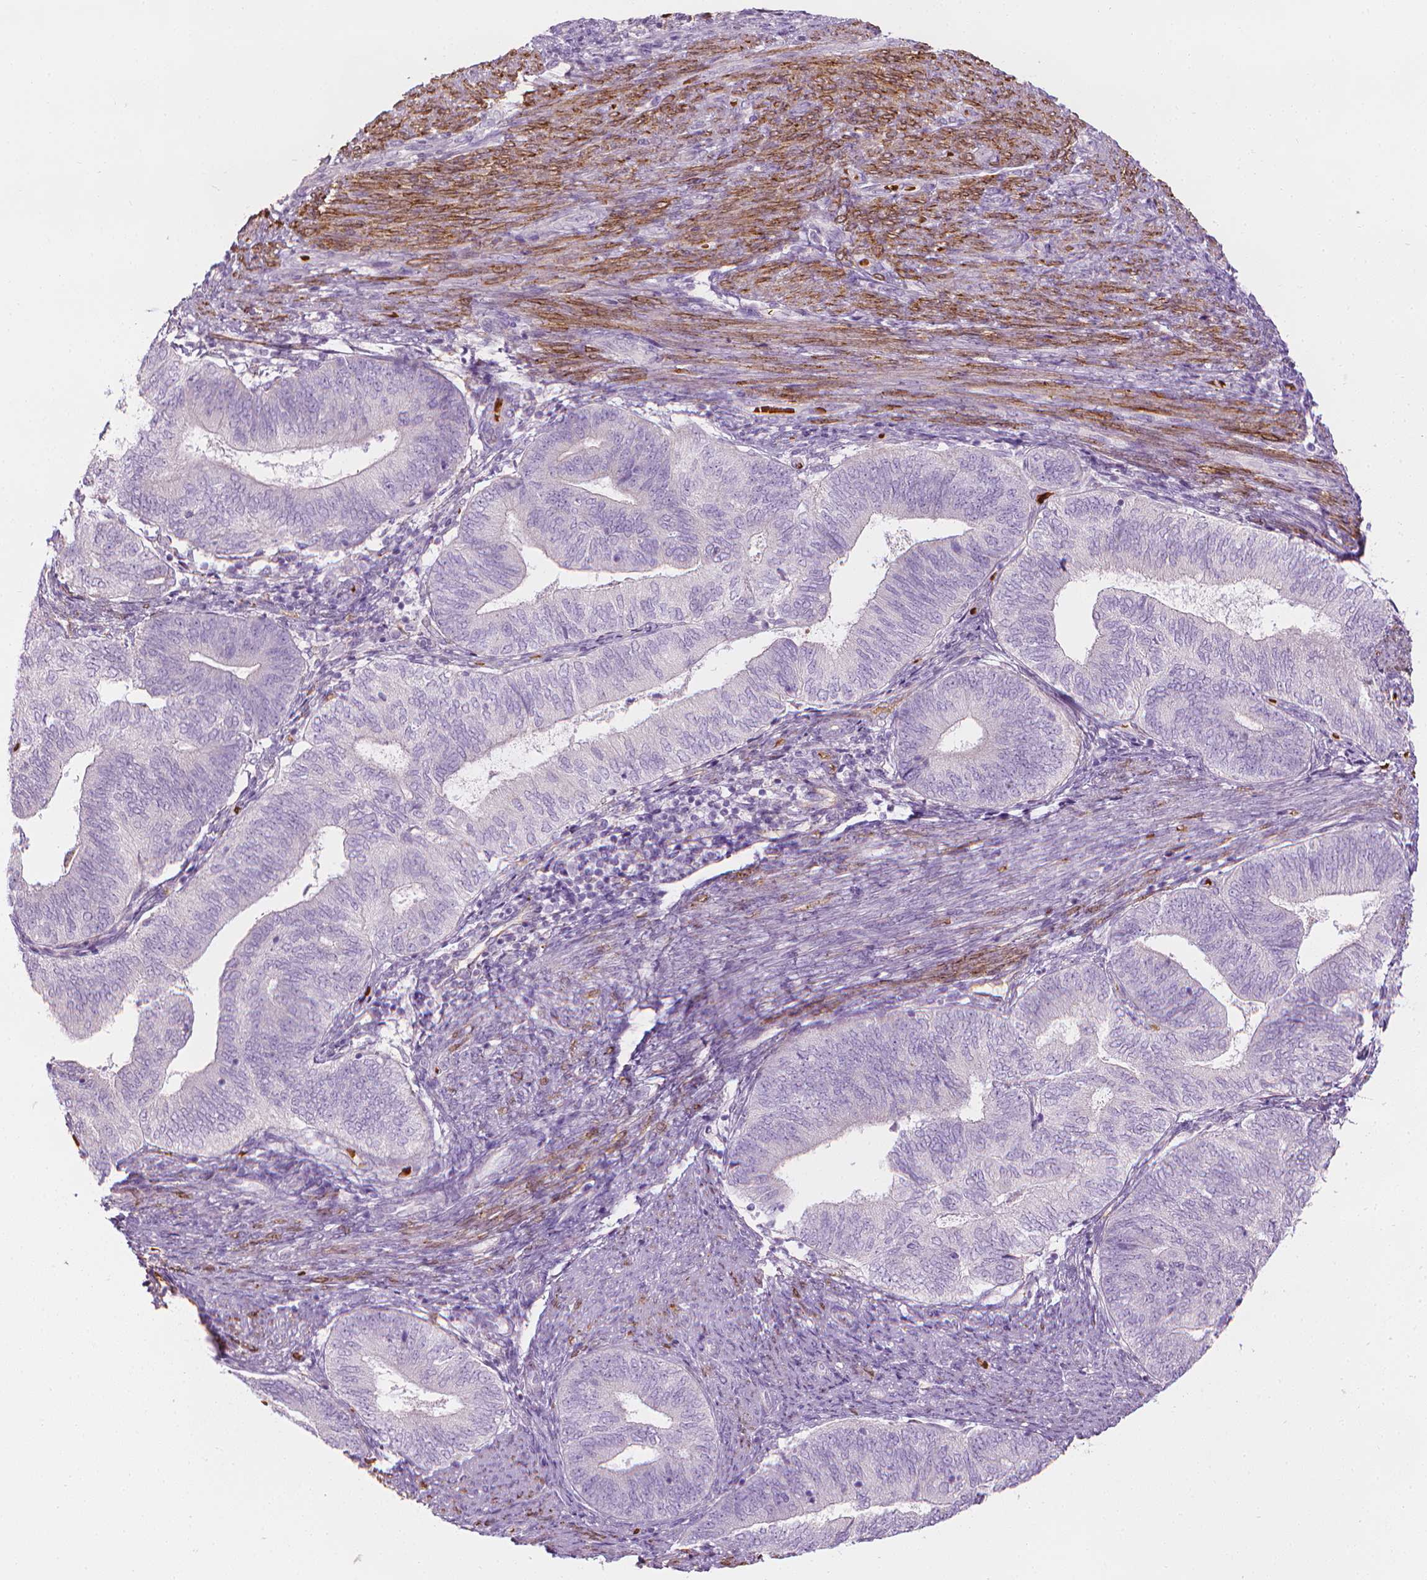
{"staining": {"intensity": "negative", "quantity": "none", "location": "none"}, "tissue": "endometrial cancer", "cell_type": "Tumor cells", "image_type": "cancer", "snomed": [{"axis": "morphology", "description": "Adenocarcinoma, NOS"}, {"axis": "topography", "description": "Endometrium"}], "caption": "The photomicrograph displays no staining of tumor cells in endometrial cancer.", "gene": "CES1", "patient": {"sex": "female", "age": 65}}